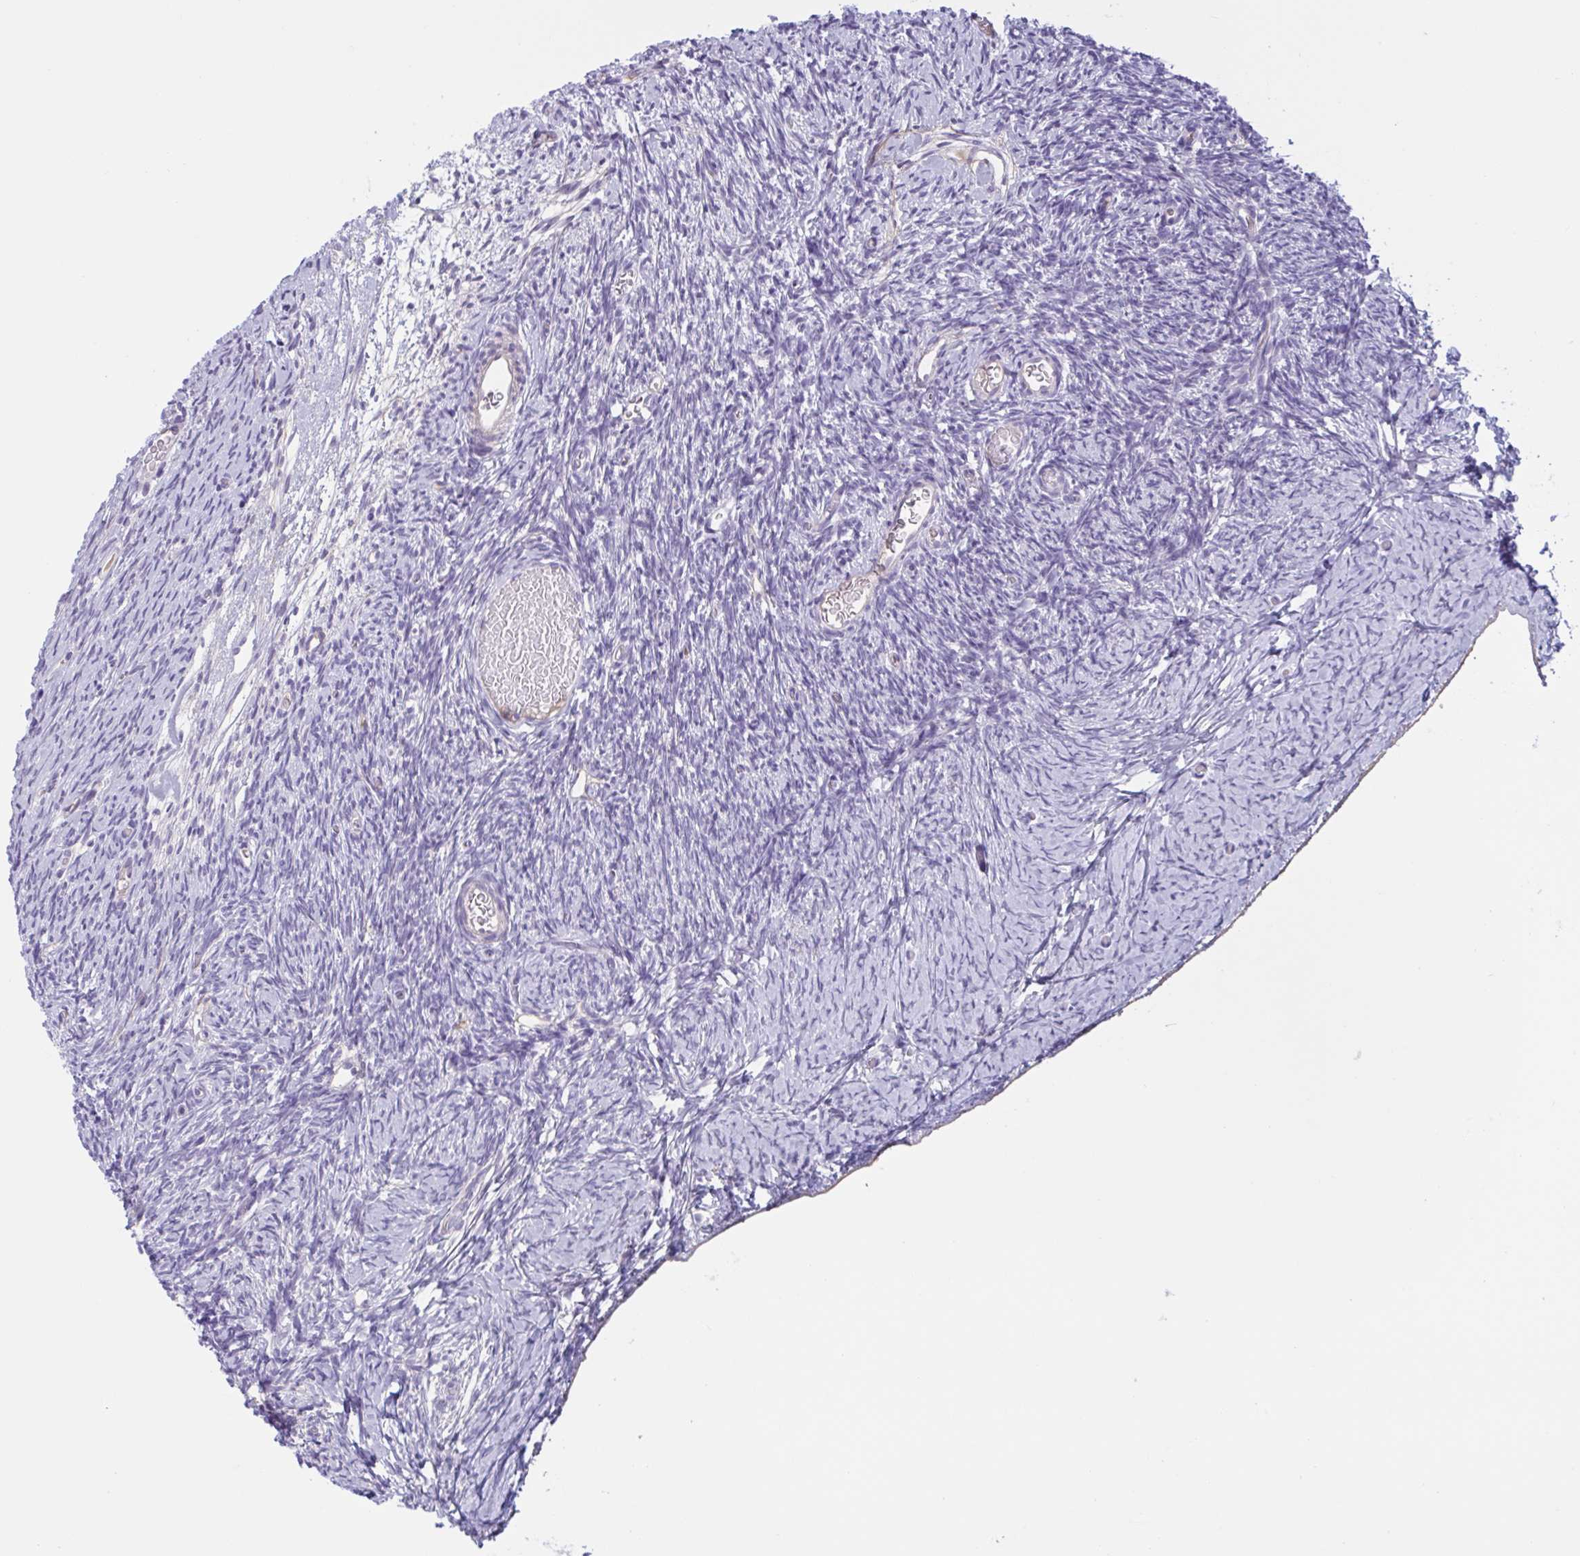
{"staining": {"intensity": "negative", "quantity": "none", "location": "none"}, "tissue": "ovary", "cell_type": "Follicle cells", "image_type": "normal", "snomed": [{"axis": "morphology", "description": "Normal tissue, NOS"}, {"axis": "topography", "description": "Ovary"}], "caption": "A high-resolution photomicrograph shows immunohistochemistry staining of unremarkable ovary, which shows no significant staining in follicle cells.", "gene": "WNT9B", "patient": {"sex": "female", "age": 39}}